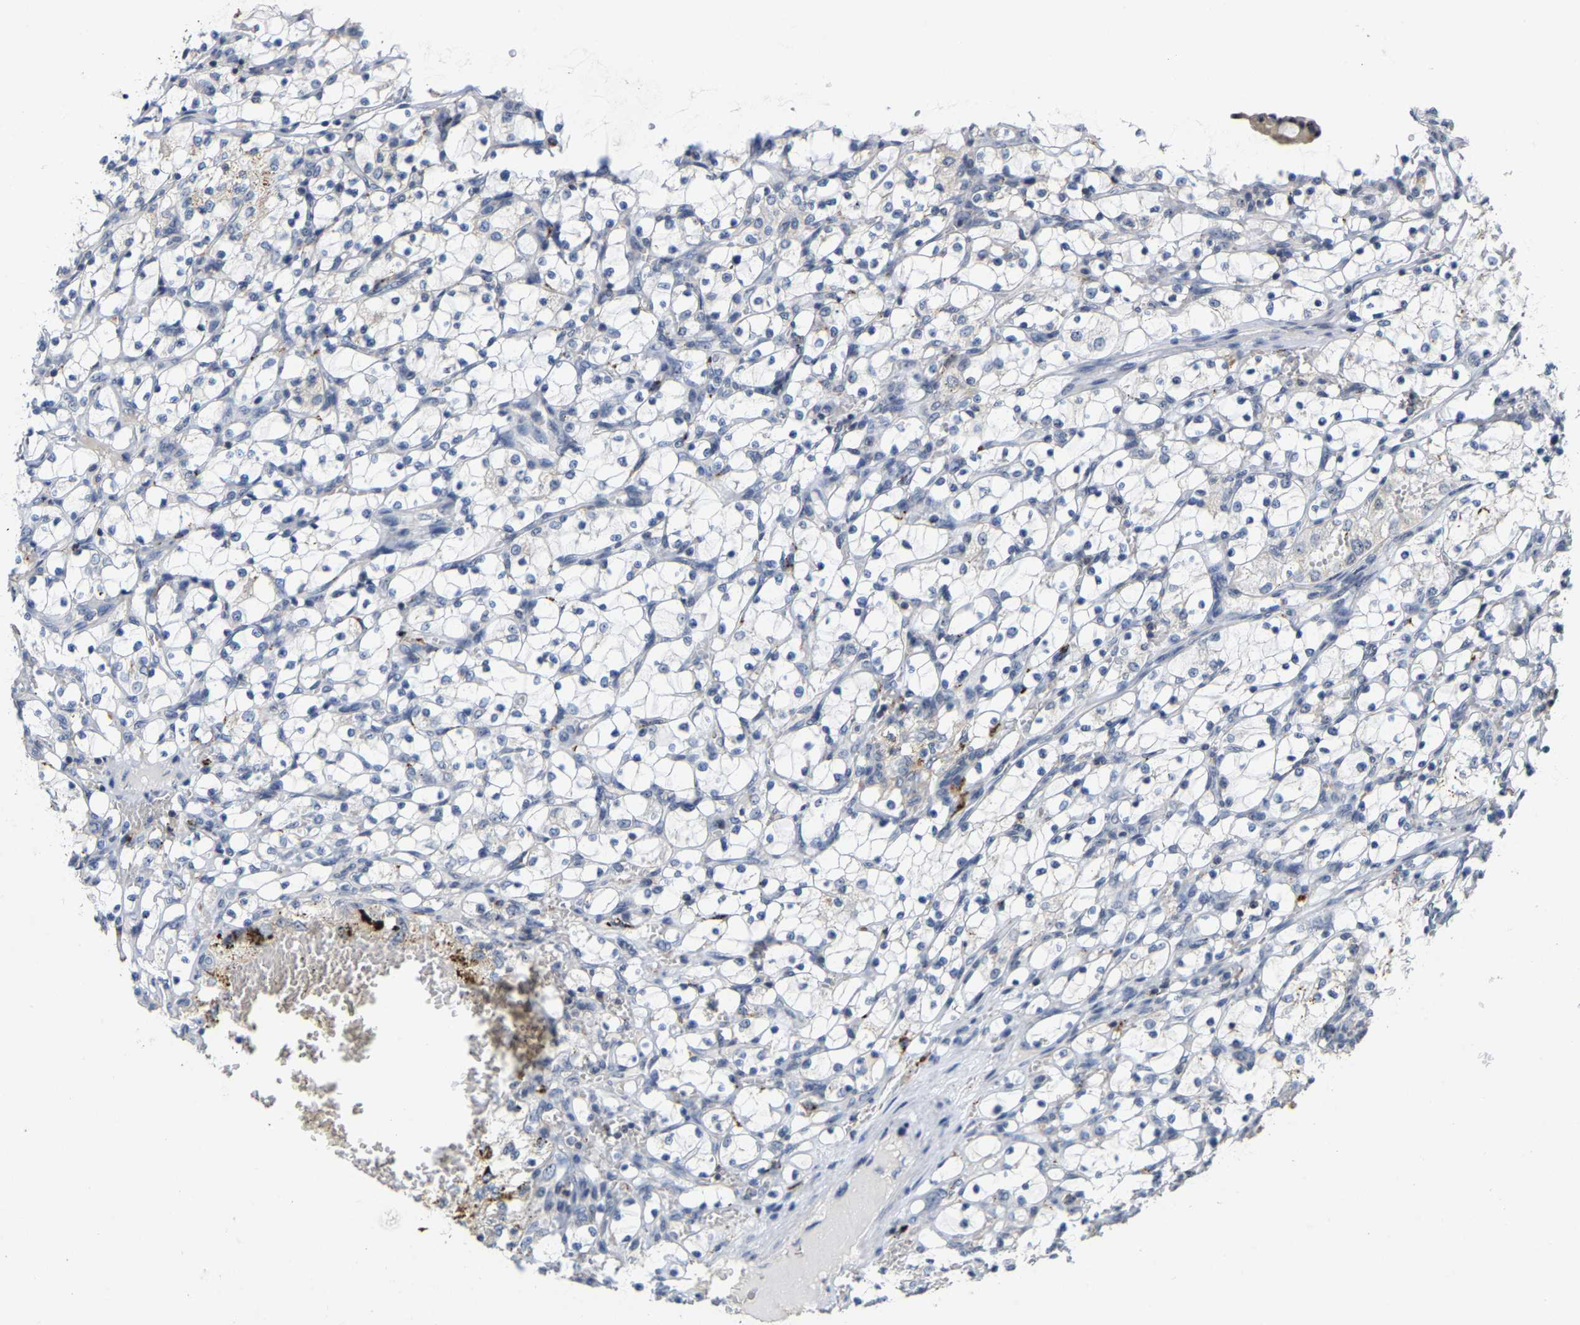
{"staining": {"intensity": "negative", "quantity": "none", "location": "none"}, "tissue": "renal cancer", "cell_type": "Tumor cells", "image_type": "cancer", "snomed": [{"axis": "morphology", "description": "Adenocarcinoma, NOS"}, {"axis": "topography", "description": "Kidney"}], "caption": "This is an immunohistochemistry (IHC) image of renal adenocarcinoma. There is no staining in tumor cells.", "gene": "NOP58", "patient": {"sex": "female", "age": 69}}